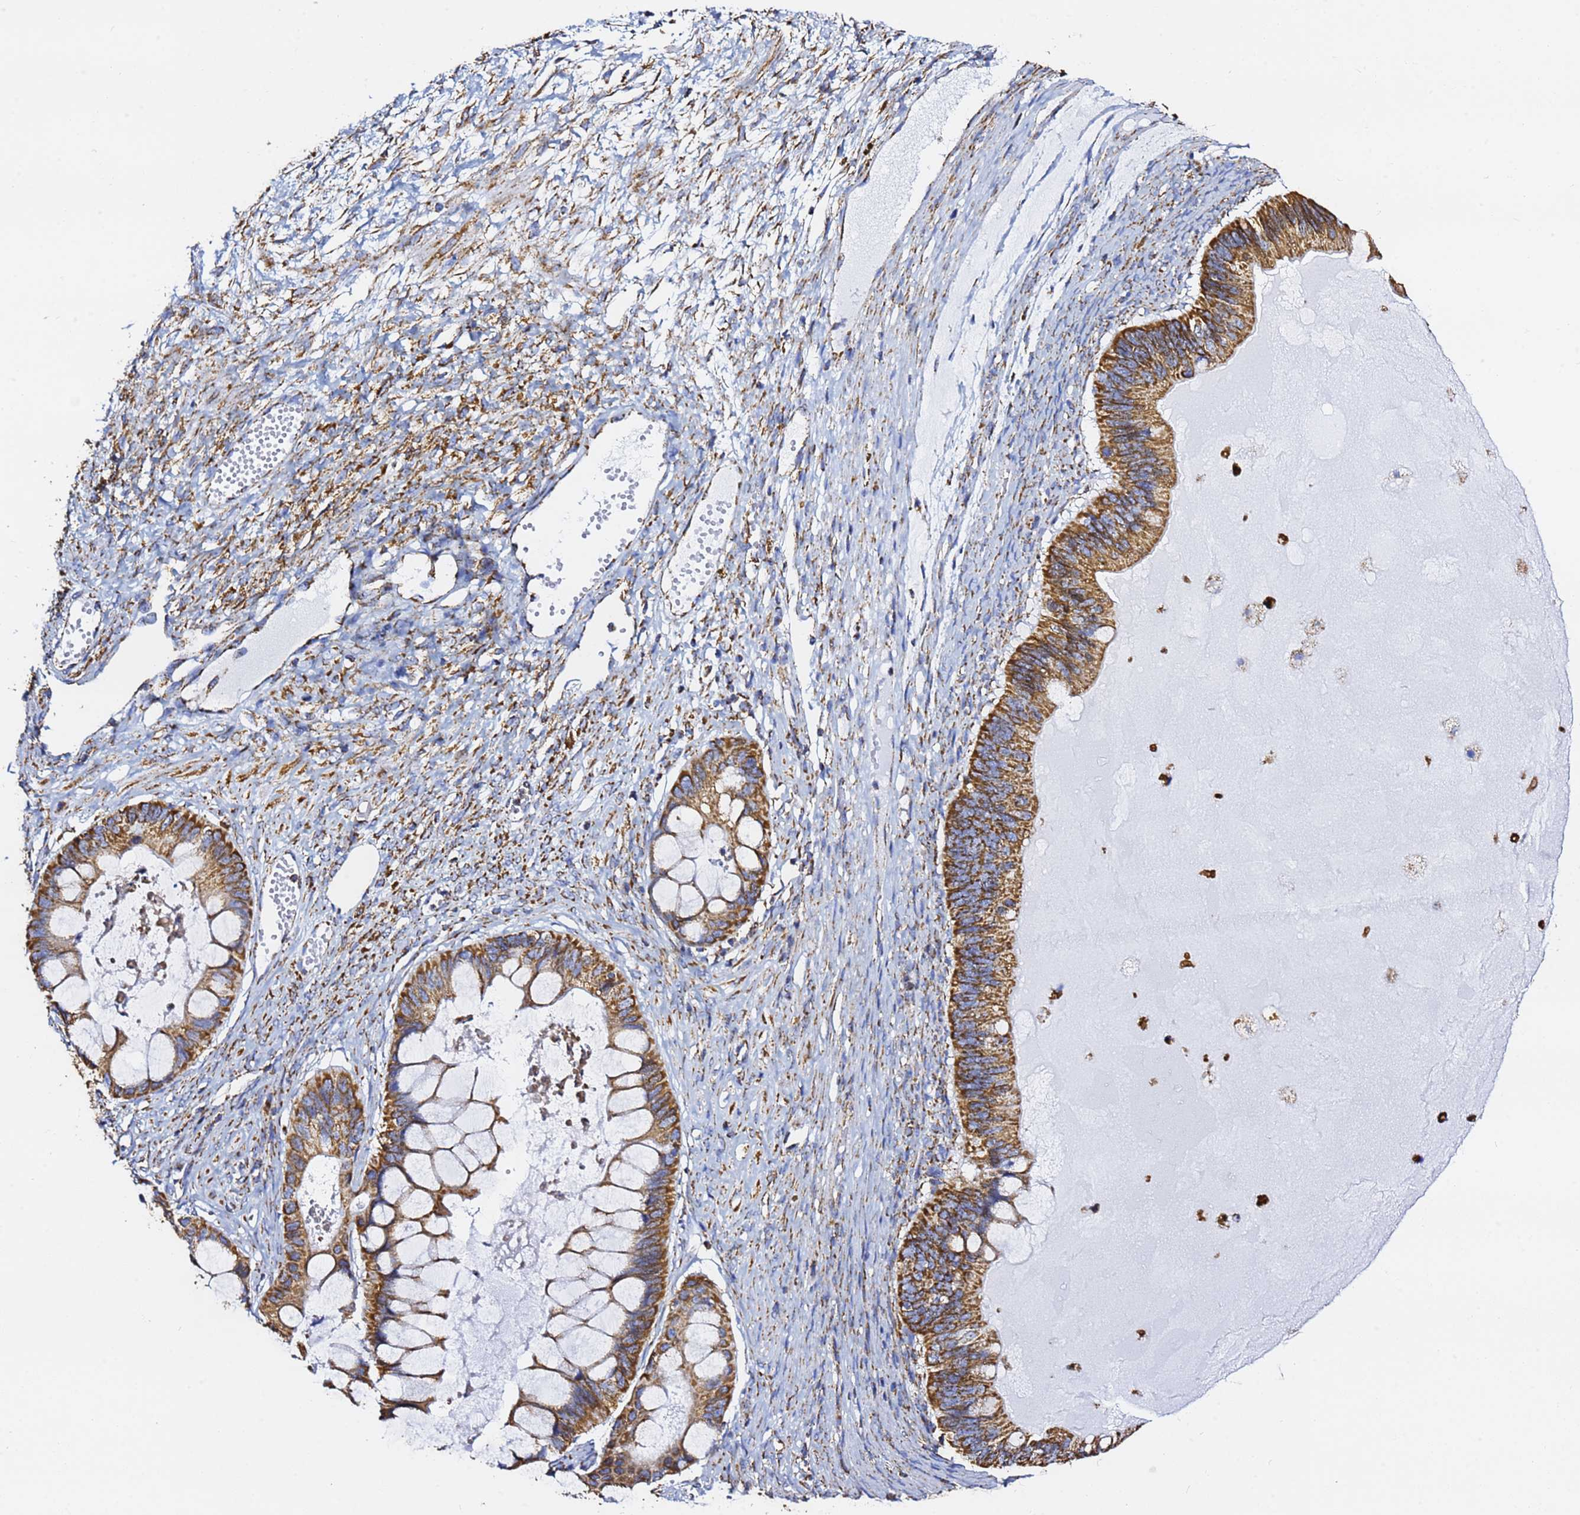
{"staining": {"intensity": "strong", "quantity": ">75%", "location": "cytoplasmic/membranous"}, "tissue": "ovarian cancer", "cell_type": "Tumor cells", "image_type": "cancer", "snomed": [{"axis": "morphology", "description": "Cystadenocarcinoma, mucinous, NOS"}, {"axis": "topography", "description": "Ovary"}], "caption": "IHC of ovarian cancer displays high levels of strong cytoplasmic/membranous staining in approximately >75% of tumor cells. The protein of interest is stained brown, and the nuclei are stained in blue (DAB (3,3'-diaminobenzidine) IHC with brightfield microscopy, high magnification).", "gene": "PHB2", "patient": {"sex": "female", "age": 61}}